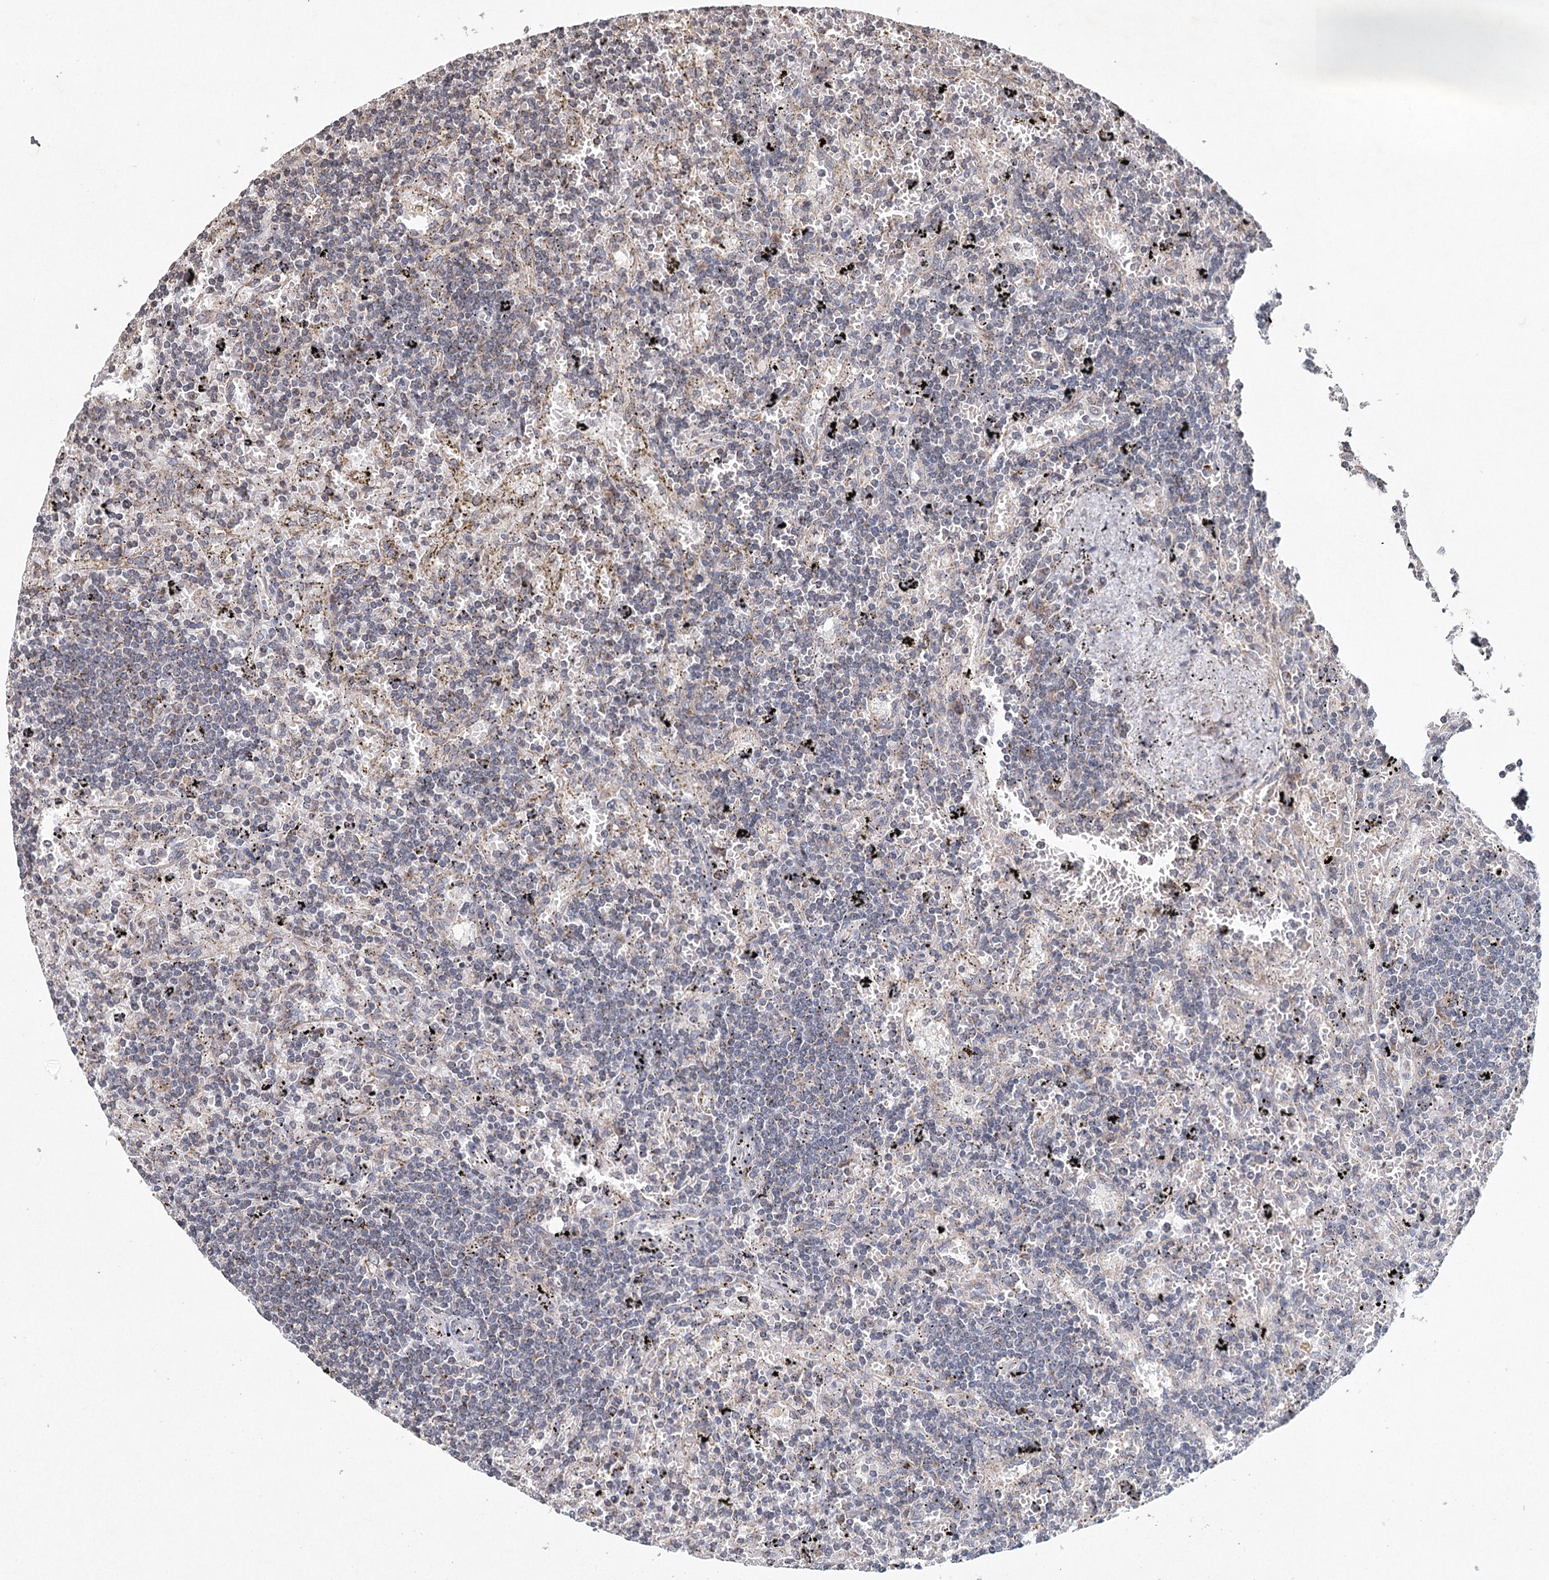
{"staining": {"intensity": "negative", "quantity": "none", "location": "none"}, "tissue": "lymphoma", "cell_type": "Tumor cells", "image_type": "cancer", "snomed": [{"axis": "morphology", "description": "Malignant lymphoma, non-Hodgkin's type, Low grade"}, {"axis": "topography", "description": "Spleen"}], "caption": "A histopathology image of human lymphoma is negative for staining in tumor cells.", "gene": "ICOS", "patient": {"sex": "male", "age": 76}}